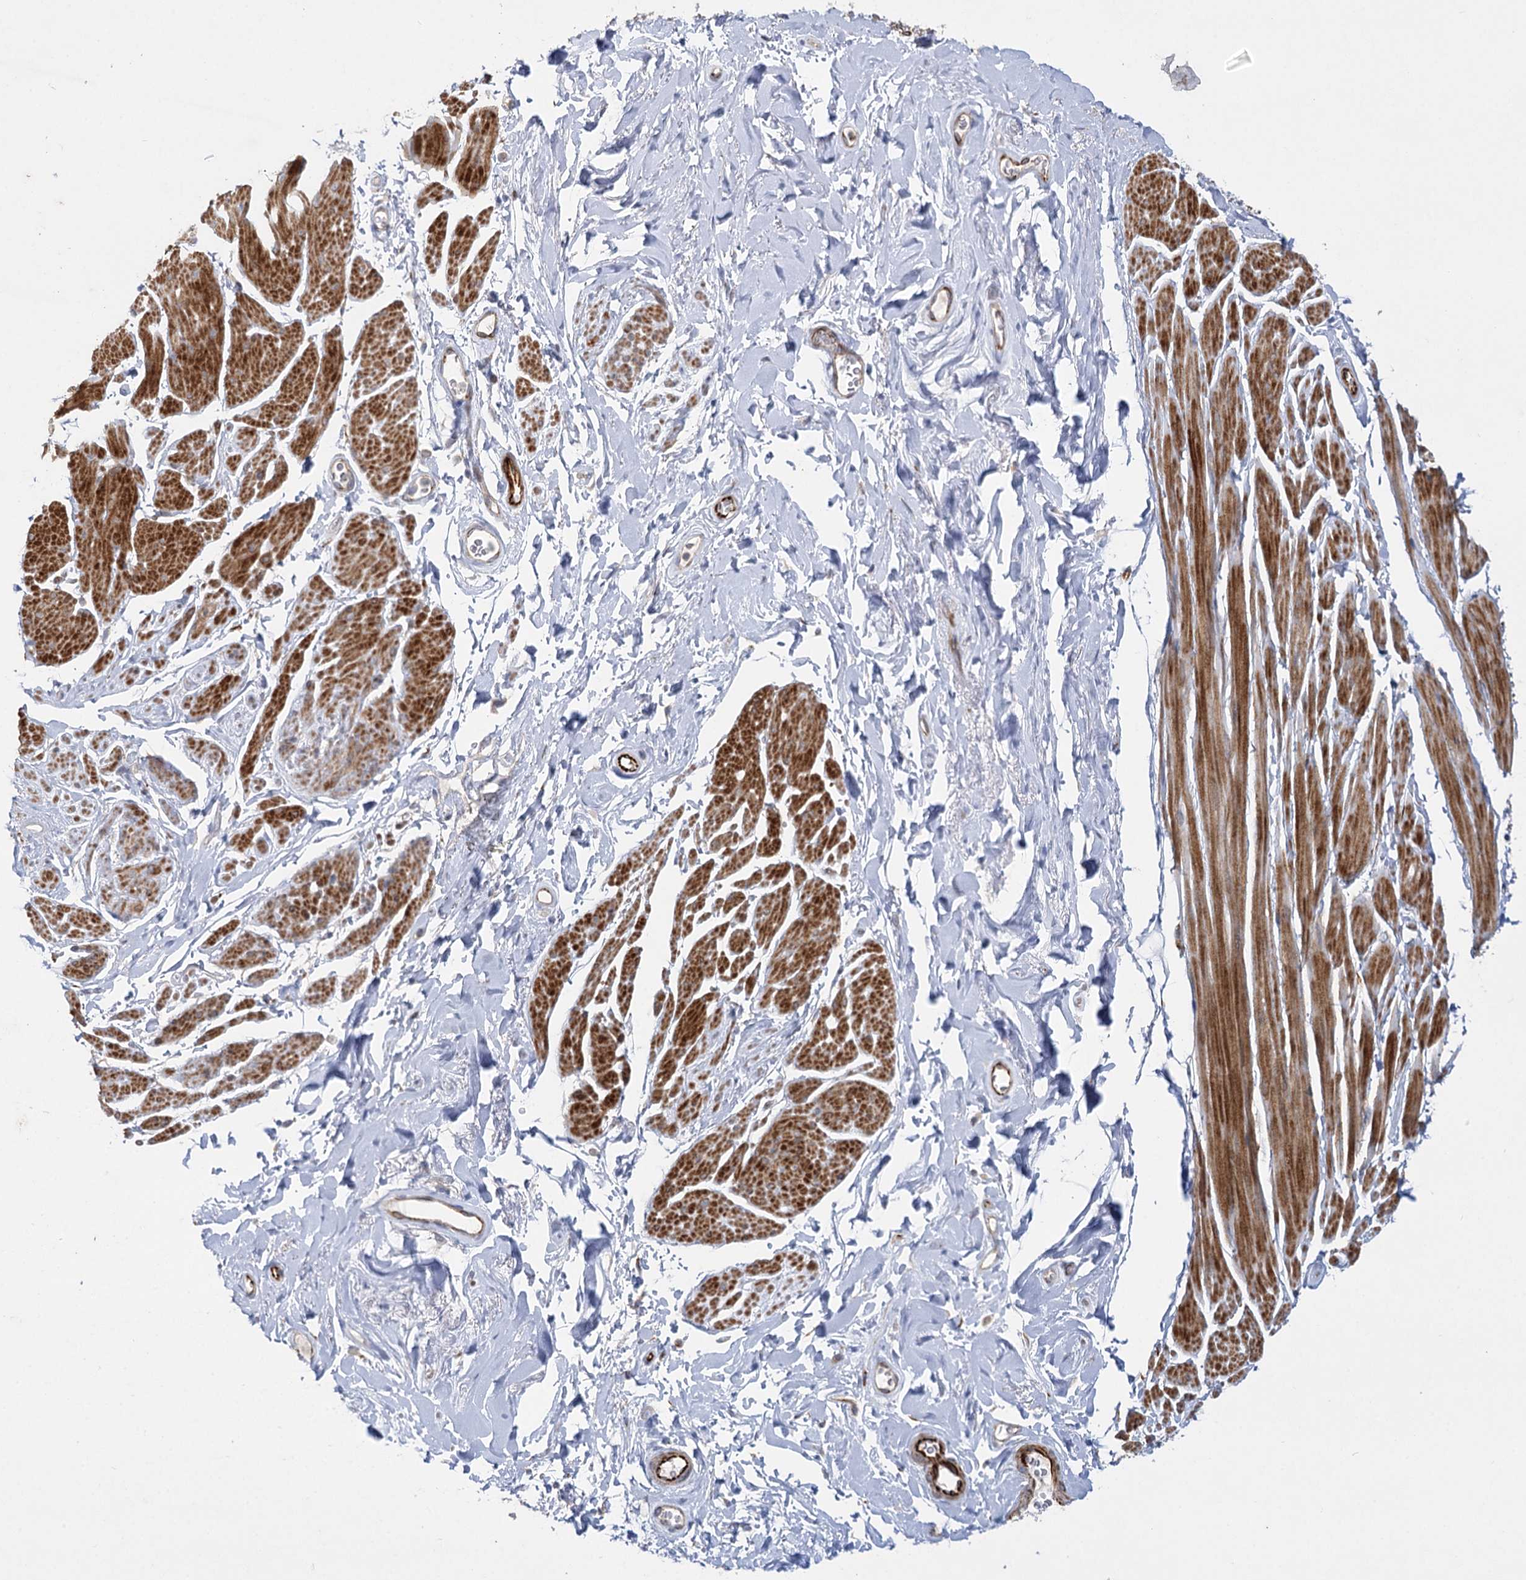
{"staining": {"intensity": "strong", "quantity": "25%-75%", "location": "cytoplasmic/membranous"}, "tissue": "smooth muscle", "cell_type": "Smooth muscle cells", "image_type": "normal", "snomed": [{"axis": "morphology", "description": "Normal tissue, NOS"}, {"axis": "topography", "description": "Smooth muscle"}, {"axis": "topography", "description": "Peripheral nerve tissue"}], "caption": "Immunohistochemical staining of normal smooth muscle demonstrates strong cytoplasmic/membranous protein positivity in approximately 25%-75% of smooth muscle cells.", "gene": "DHTKD1", "patient": {"sex": "male", "age": 69}}